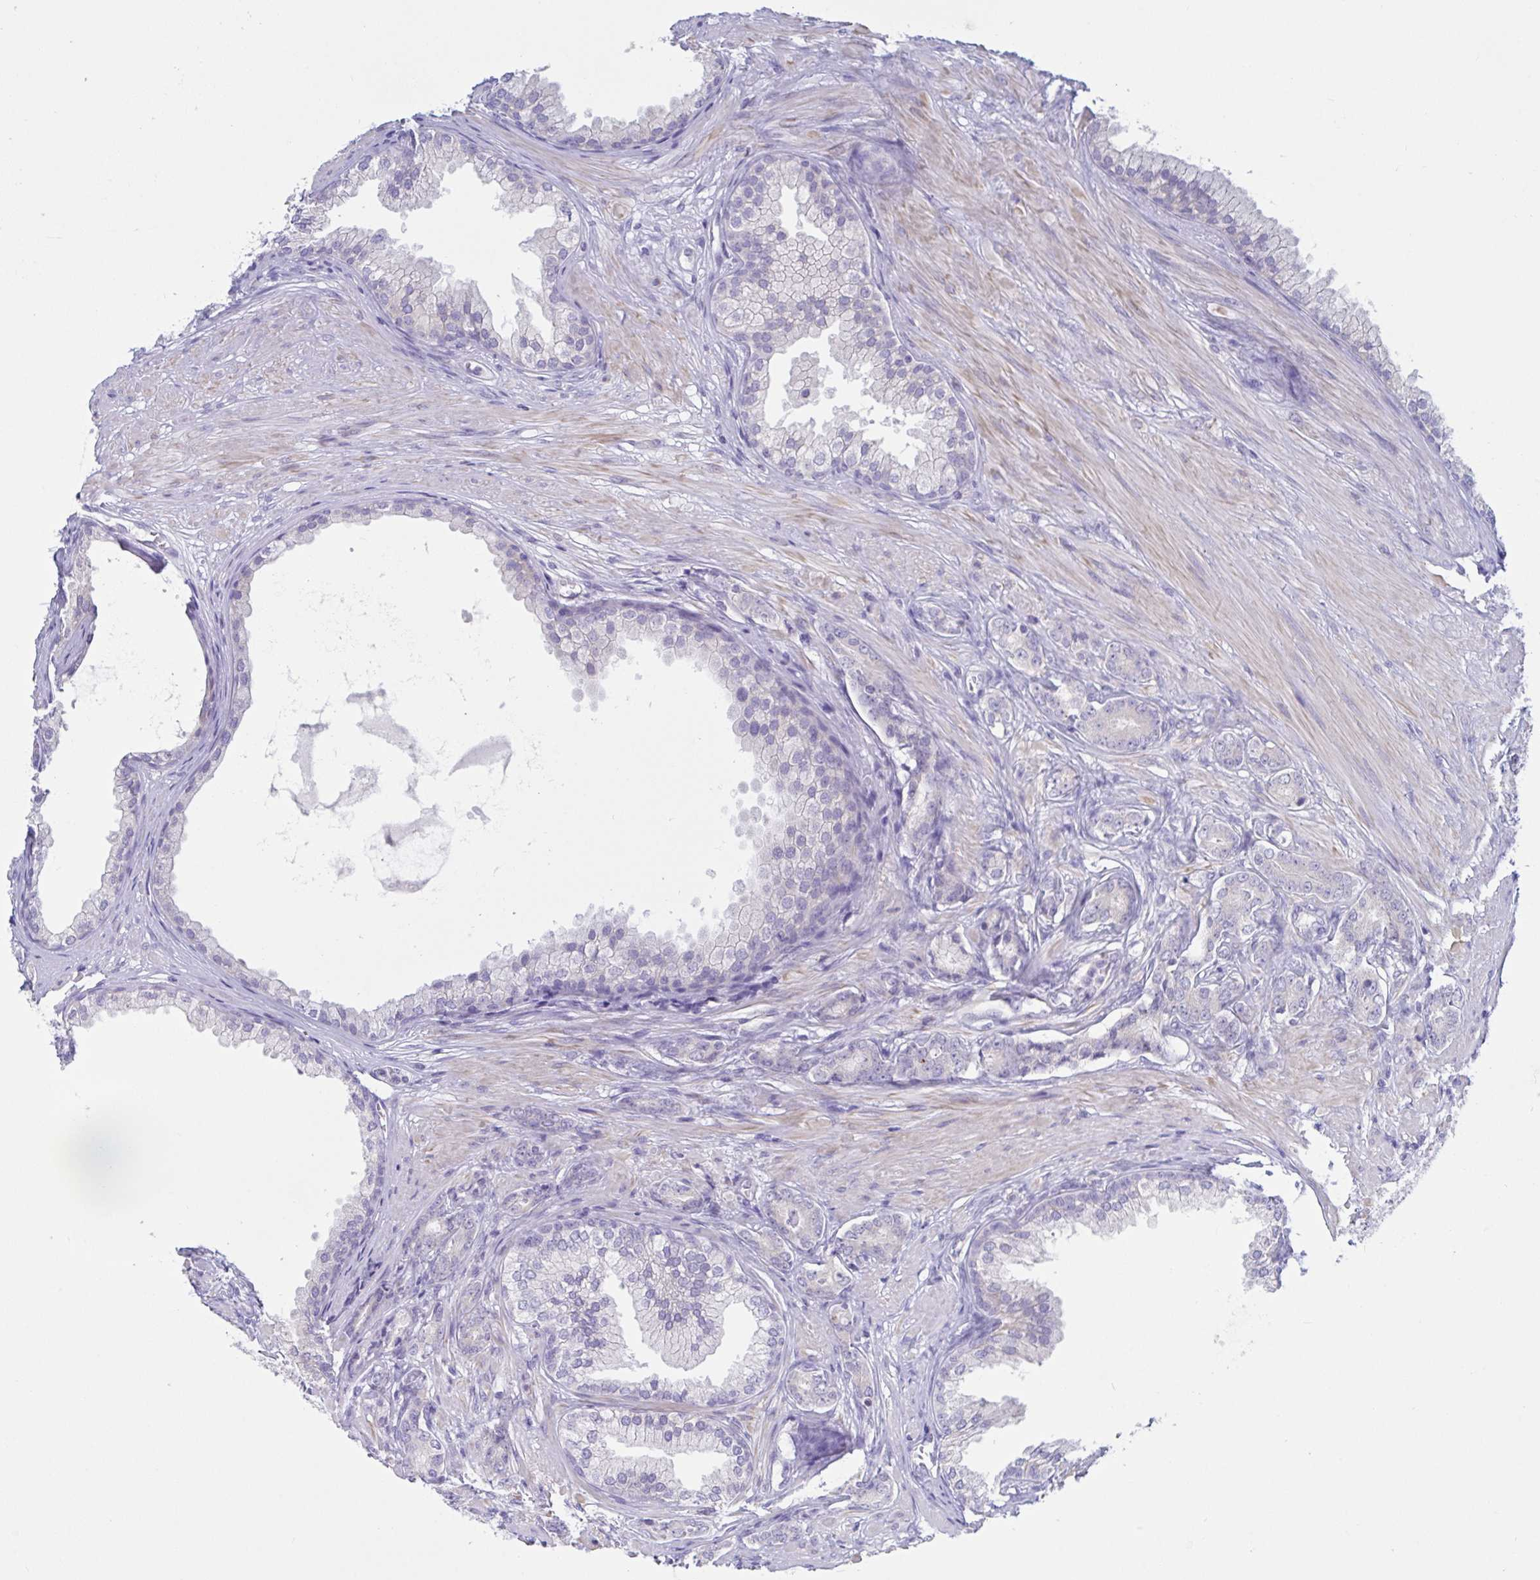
{"staining": {"intensity": "negative", "quantity": "none", "location": "none"}, "tissue": "prostate cancer", "cell_type": "Tumor cells", "image_type": "cancer", "snomed": [{"axis": "morphology", "description": "Adenocarcinoma, High grade"}, {"axis": "topography", "description": "Prostate"}], "caption": "This image is of adenocarcinoma (high-grade) (prostate) stained with IHC to label a protein in brown with the nuclei are counter-stained blue. There is no expression in tumor cells.", "gene": "TNNI2", "patient": {"sex": "male", "age": 56}}